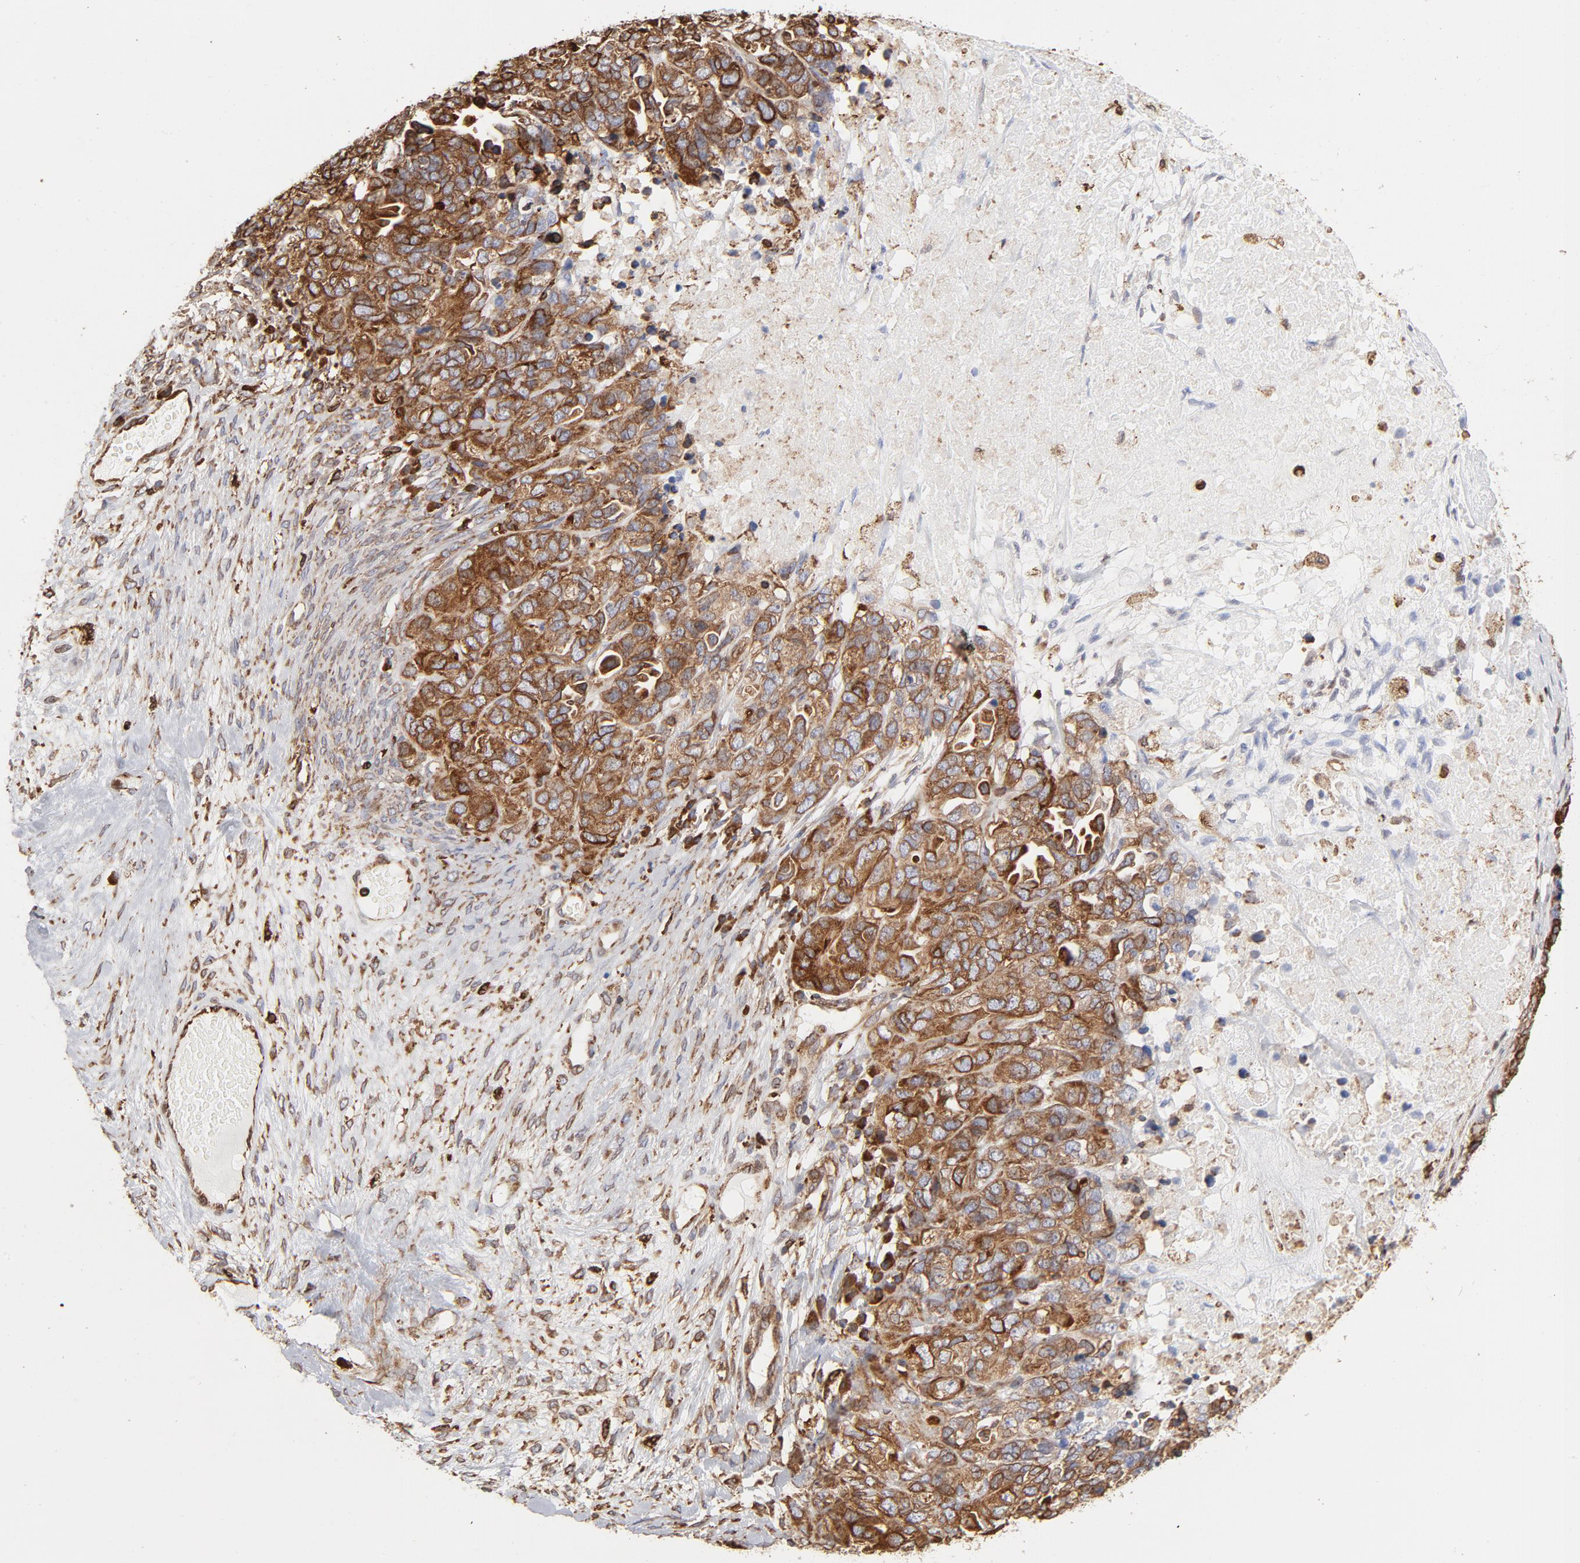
{"staining": {"intensity": "strong", "quantity": ">75%", "location": "cytoplasmic/membranous"}, "tissue": "ovarian cancer", "cell_type": "Tumor cells", "image_type": "cancer", "snomed": [{"axis": "morphology", "description": "Cystadenocarcinoma, serous, NOS"}, {"axis": "topography", "description": "Ovary"}], "caption": "A high-resolution photomicrograph shows IHC staining of ovarian cancer, which shows strong cytoplasmic/membranous positivity in approximately >75% of tumor cells.", "gene": "CANX", "patient": {"sex": "female", "age": 82}}